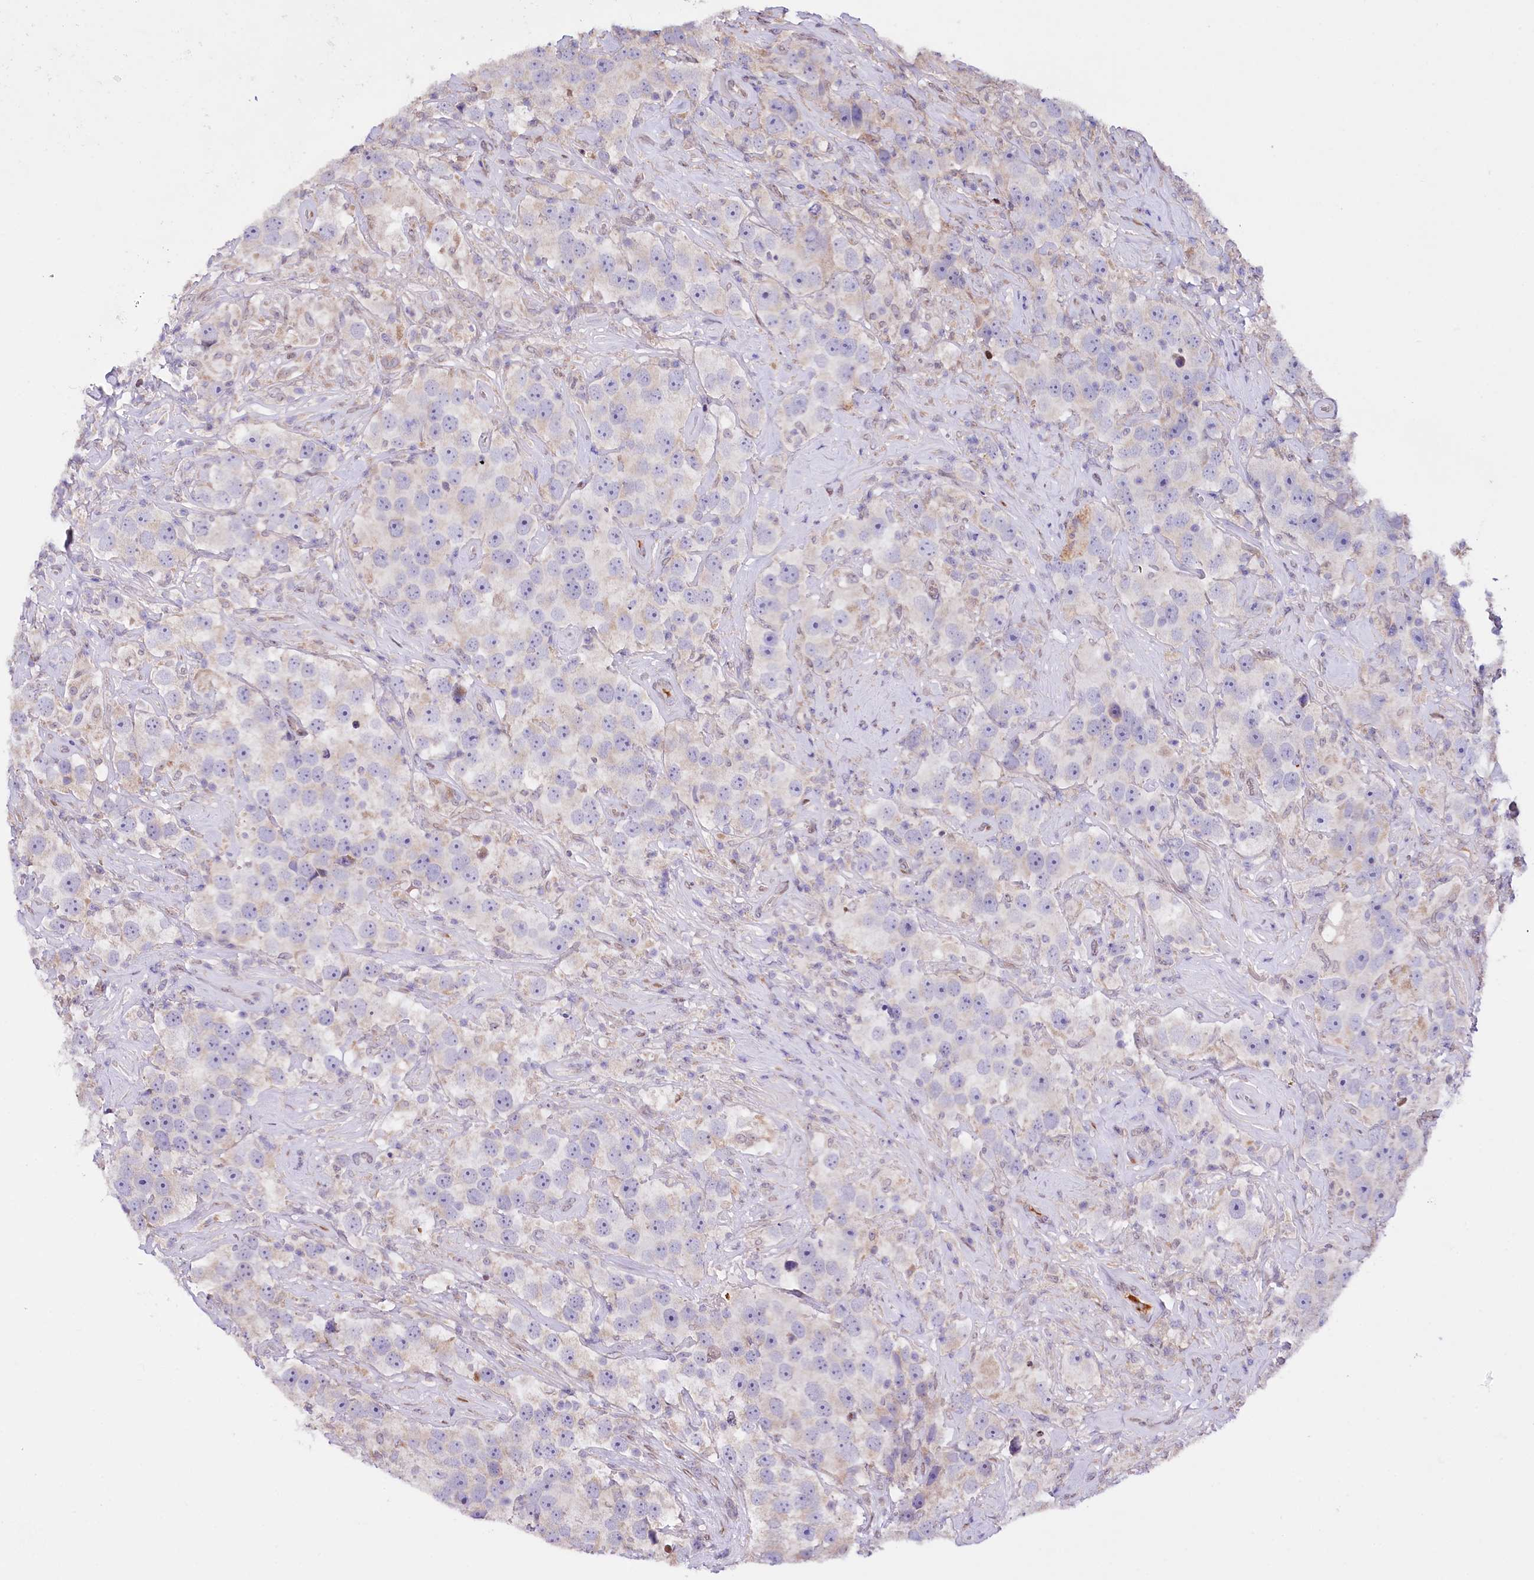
{"staining": {"intensity": "negative", "quantity": "none", "location": "none"}, "tissue": "testis cancer", "cell_type": "Tumor cells", "image_type": "cancer", "snomed": [{"axis": "morphology", "description": "Seminoma, NOS"}, {"axis": "topography", "description": "Testis"}], "caption": "Immunohistochemical staining of human testis cancer (seminoma) exhibits no significant staining in tumor cells.", "gene": "ZNF226", "patient": {"sex": "male", "age": 49}}